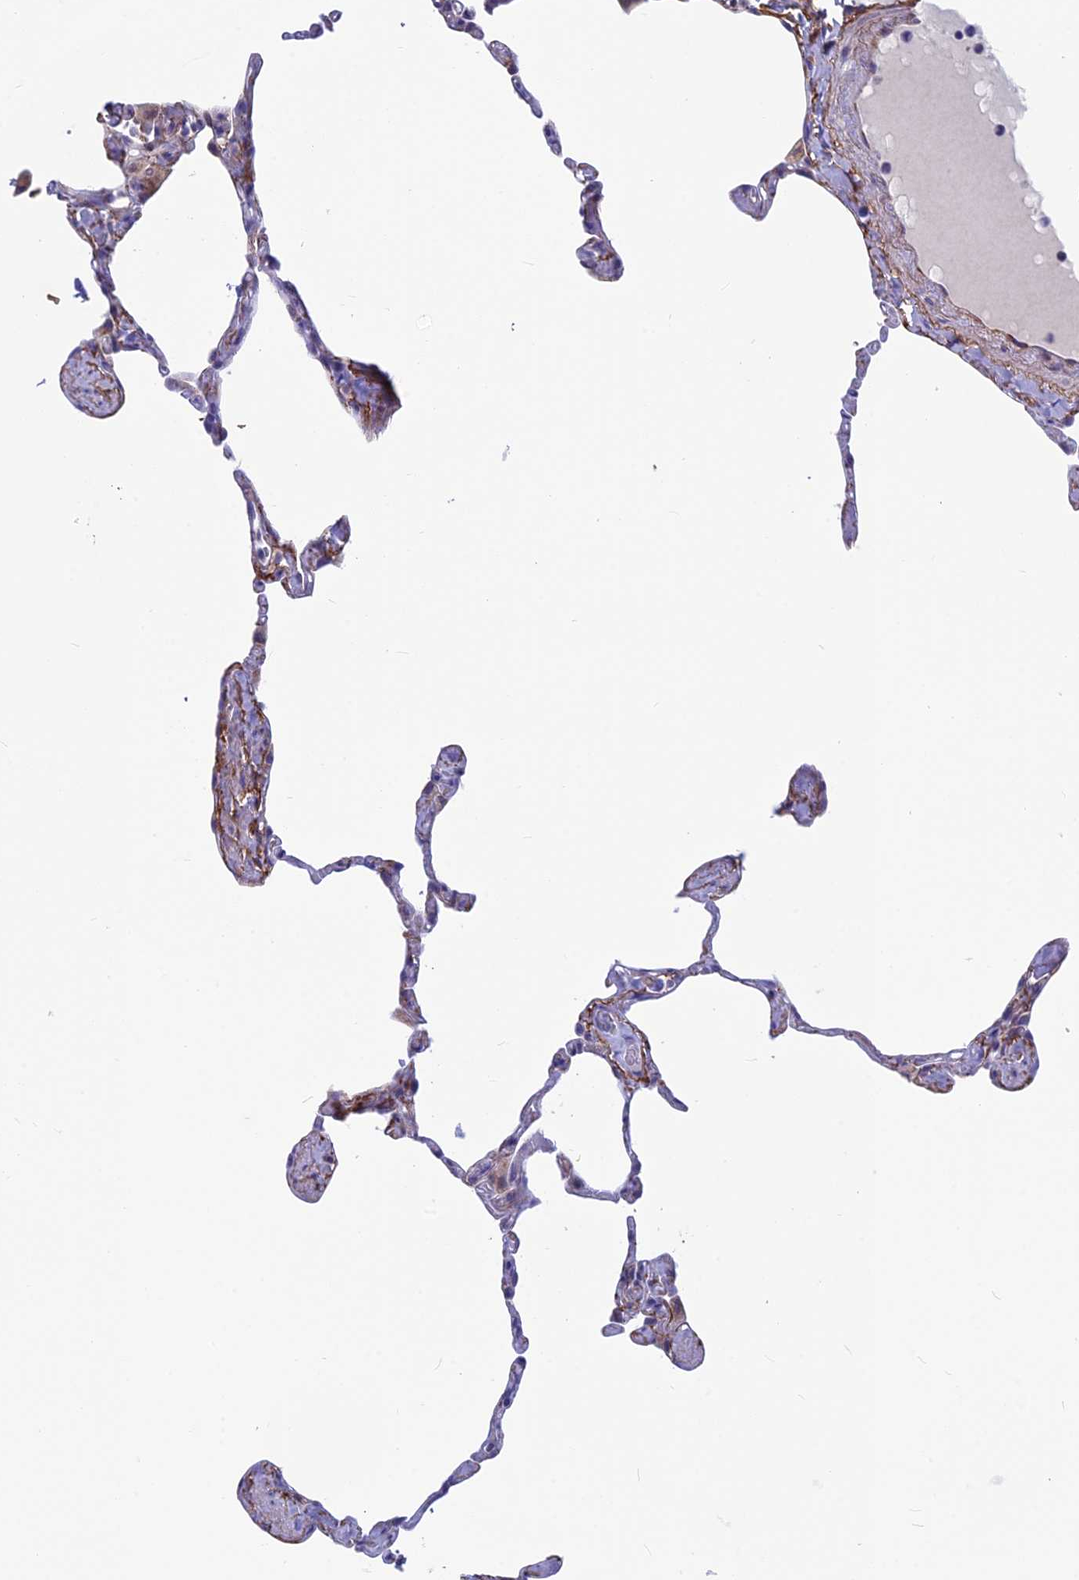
{"staining": {"intensity": "negative", "quantity": "none", "location": "none"}, "tissue": "lung", "cell_type": "Alveolar cells", "image_type": "normal", "snomed": [{"axis": "morphology", "description": "Normal tissue, NOS"}, {"axis": "topography", "description": "Lung"}], "caption": "Immunohistochemical staining of normal human lung demonstrates no significant expression in alveolar cells.", "gene": "PLAC9", "patient": {"sex": "male", "age": 65}}